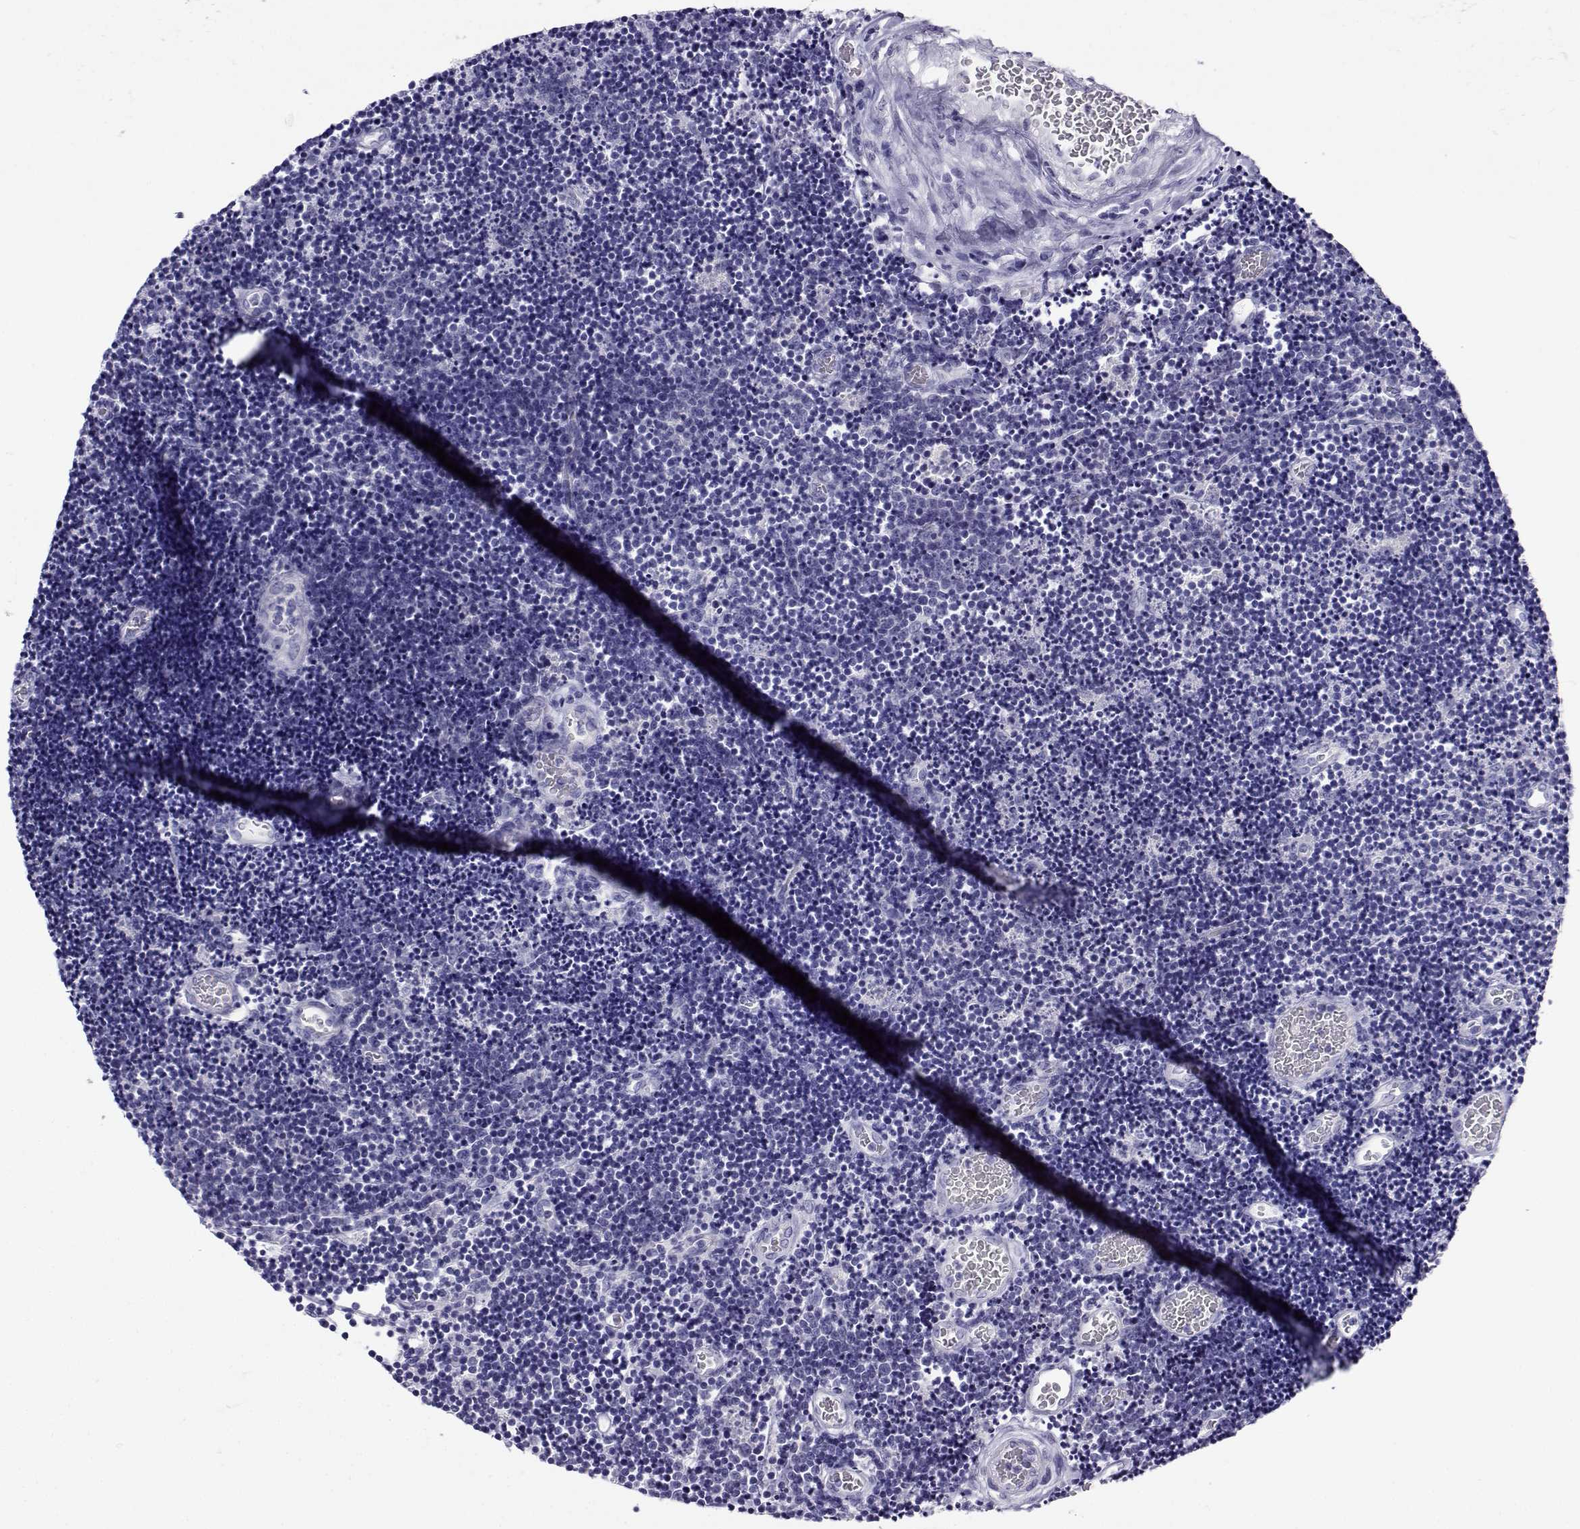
{"staining": {"intensity": "negative", "quantity": "none", "location": "none"}, "tissue": "lymphoma", "cell_type": "Tumor cells", "image_type": "cancer", "snomed": [{"axis": "morphology", "description": "Malignant lymphoma, non-Hodgkin's type, Low grade"}, {"axis": "topography", "description": "Brain"}], "caption": "IHC of low-grade malignant lymphoma, non-Hodgkin's type displays no positivity in tumor cells.", "gene": "CABS1", "patient": {"sex": "female", "age": 66}}